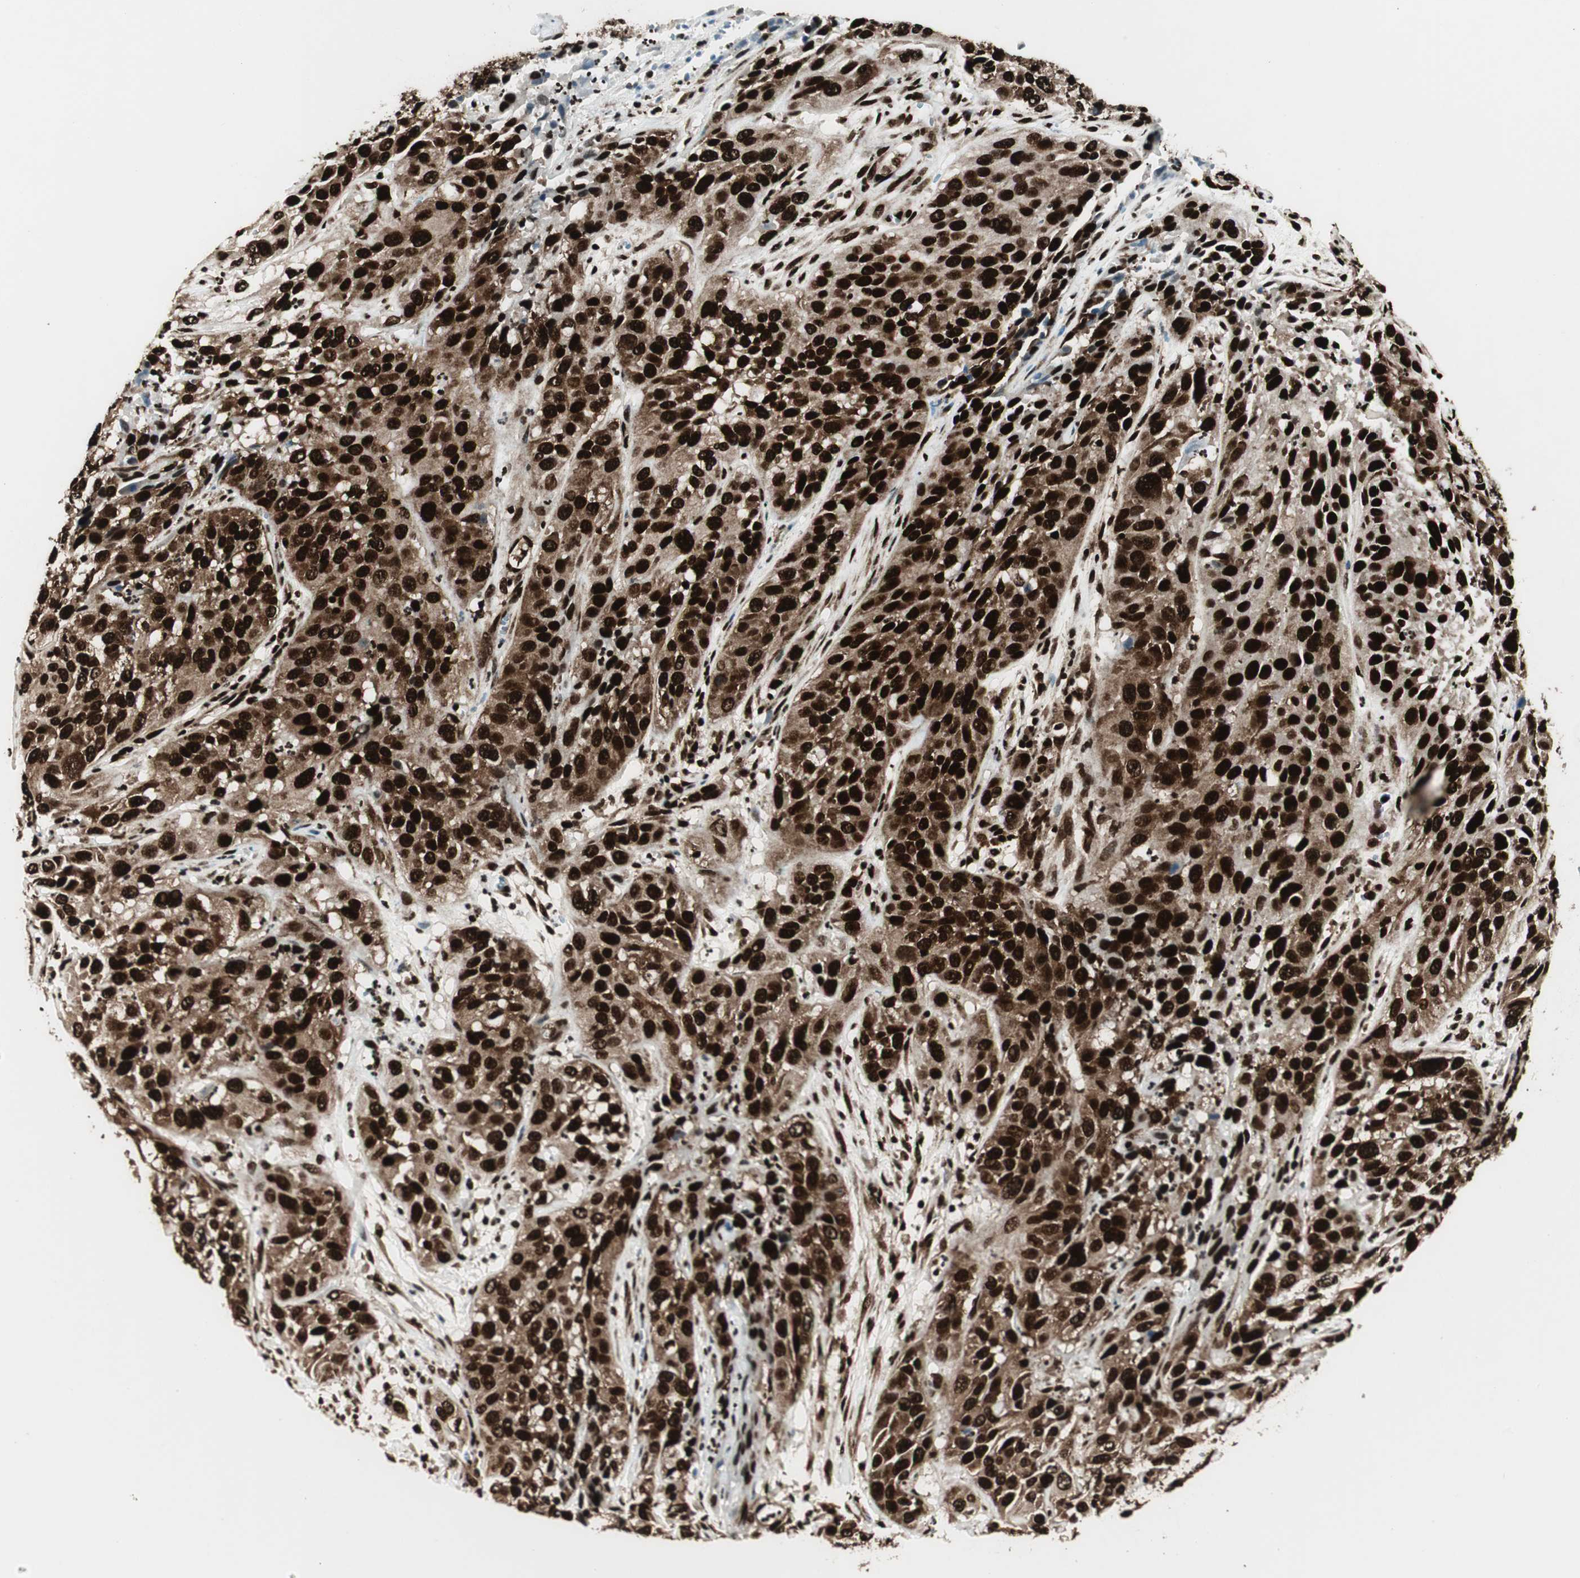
{"staining": {"intensity": "strong", "quantity": ">75%", "location": "cytoplasmic/membranous,nuclear"}, "tissue": "cervical cancer", "cell_type": "Tumor cells", "image_type": "cancer", "snomed": [{"axis": "morphology", "description": "Squamous cell carcinoma, NOS"}, {"axis": "topography", "description": "Cervix"}], "caption": "Cervical squamous cell carcinoma stained with DAB (3,3'-diaminobenzidine) IHC exhibits high levels of strong cytoplasmic/membranous and nuclear staining in approximately >75% of tumor cells.", "gene": "EWSR1", "patient": {"sex": "female", "age": 32}}